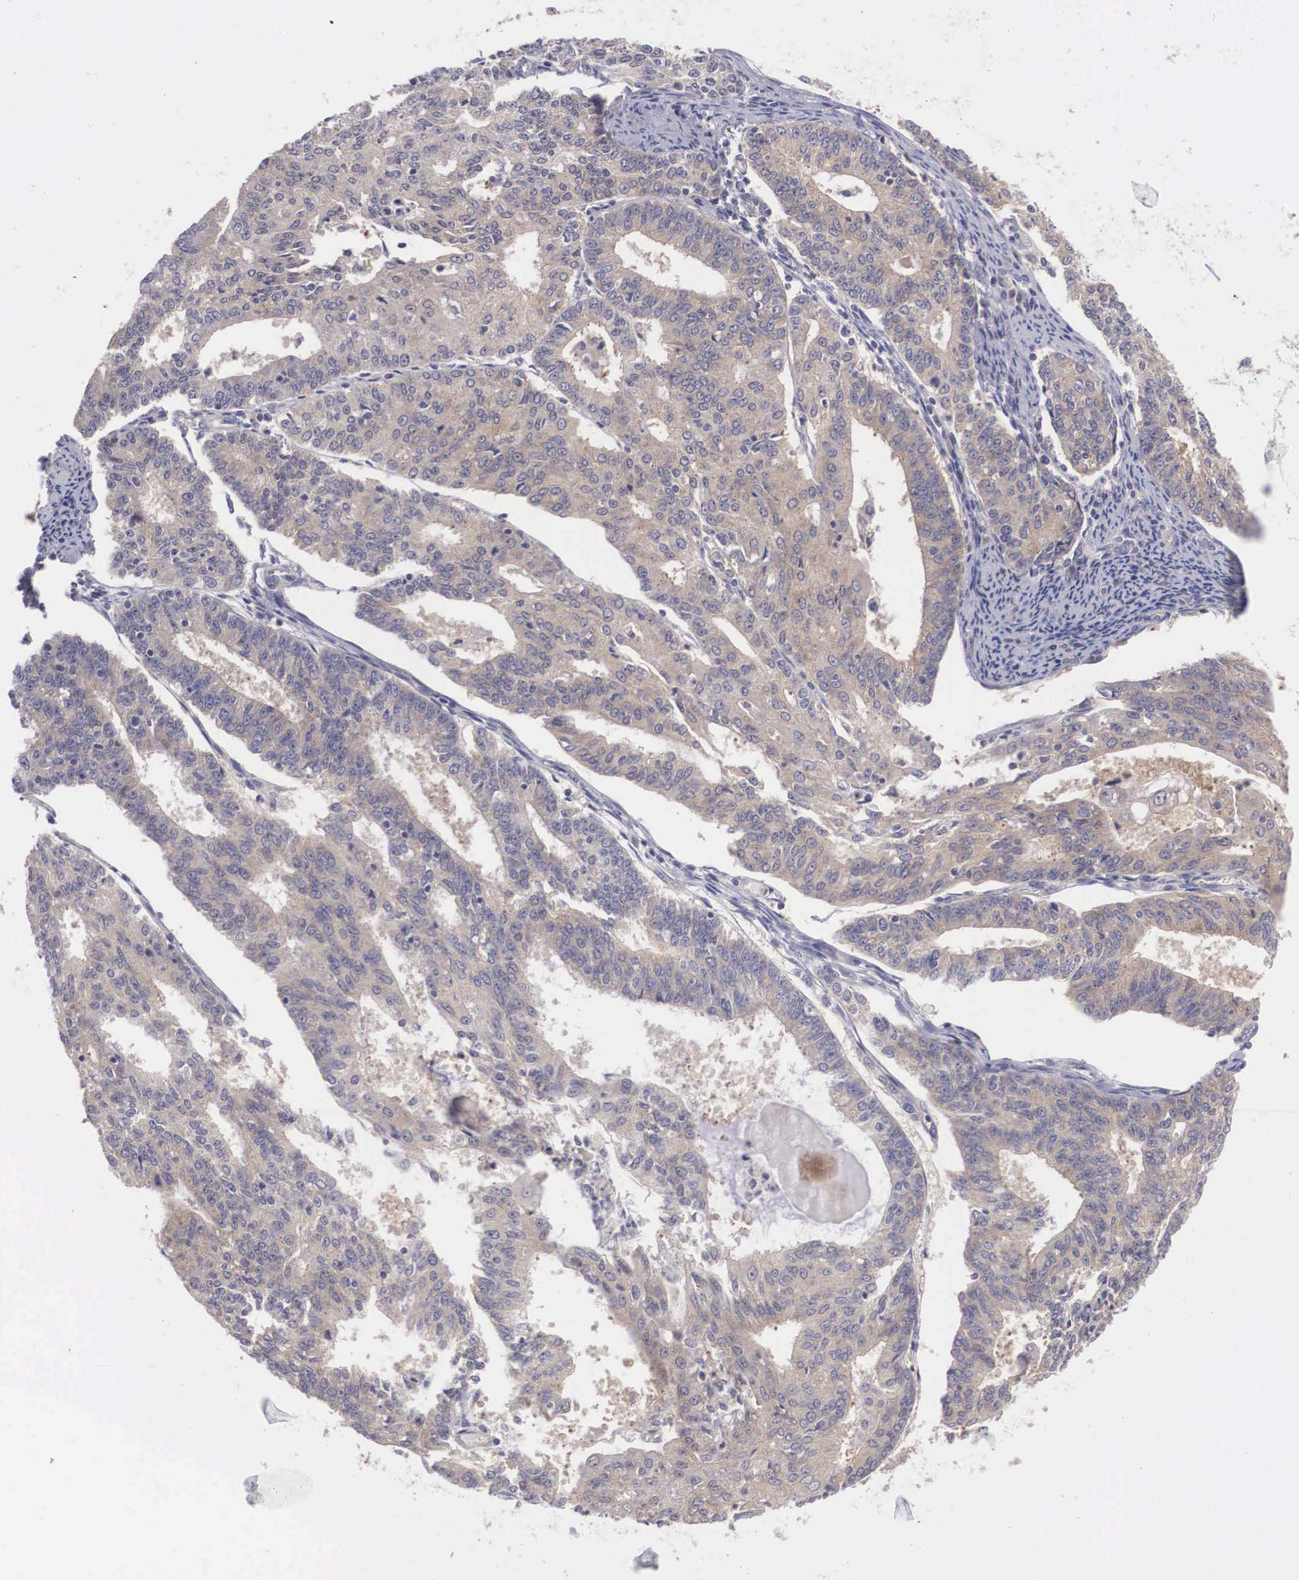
{"staining": {"intensity": "negative", "quantity": "none", "location": "none"}, "tissue": "endometrial cancer", "cell_type": "Tumor cells", "image_type": "cancer", "snomed": [{"axis": "morphology", "description": "Adenocarcinoma, NOS"}, {"axis": "topography", "description": "Endometrium"}], "caption": "This micrograph is of endometrial cancer (adenocarcinoma) stained with IHC to label a protein in brown with the nuclei are counter-stained blue. There is no expression in tumor cells. Brightfield microscopy of immunohistochemistry stained with DAB (brown) and hematoxylin (blue), captured at high magnification.", "gene": "GRIPAP1", "patient": {"sex": "female", "age": 56}}